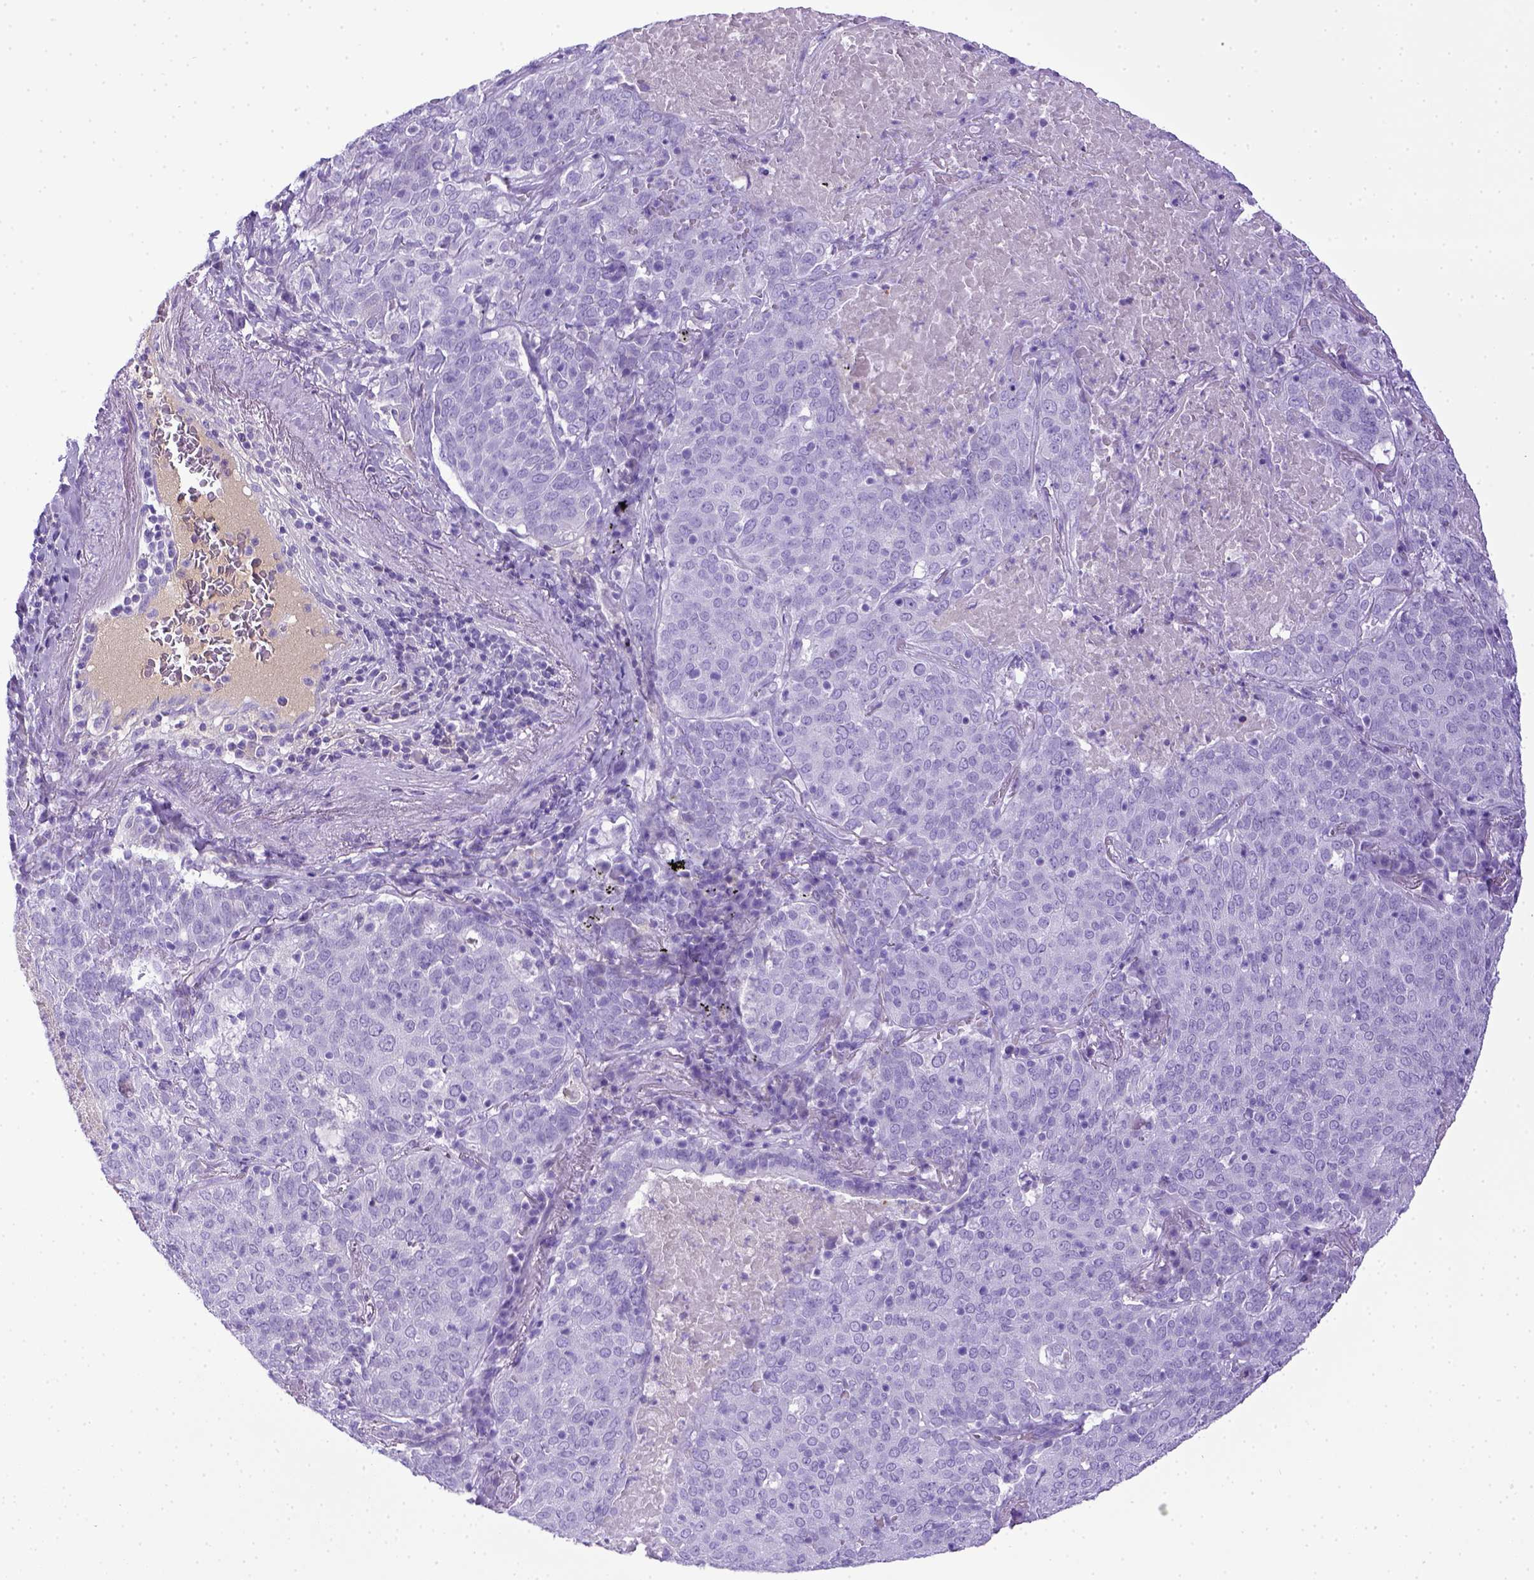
{"staining": {"intensity": "negative", "quantity": "none", "location": "none"}, "tissue": "lung cancer", "cell_type": "Tumor cells", "image_type": "cancer", "snomed": [{"axis": "morphology", "description": "Squamous cell carcinoma, NOS"}, {"axis": "topography", "description": "Lung"}], "caption": "This histopathology image is of squamous cell carcinoma (lung) stained with immunohistochemistry (IHC) to label a protein in brown with the nuclei are counter-stained blue. There is no staining in tumor cells. Brightfield microscopy of immunohistochemistry (IHC) stained with DAB (brown) and hematoxylin (blue), captured at high magnification.", "gene": "ITIH4", "patient": {"sex": "male", "age": 82}}